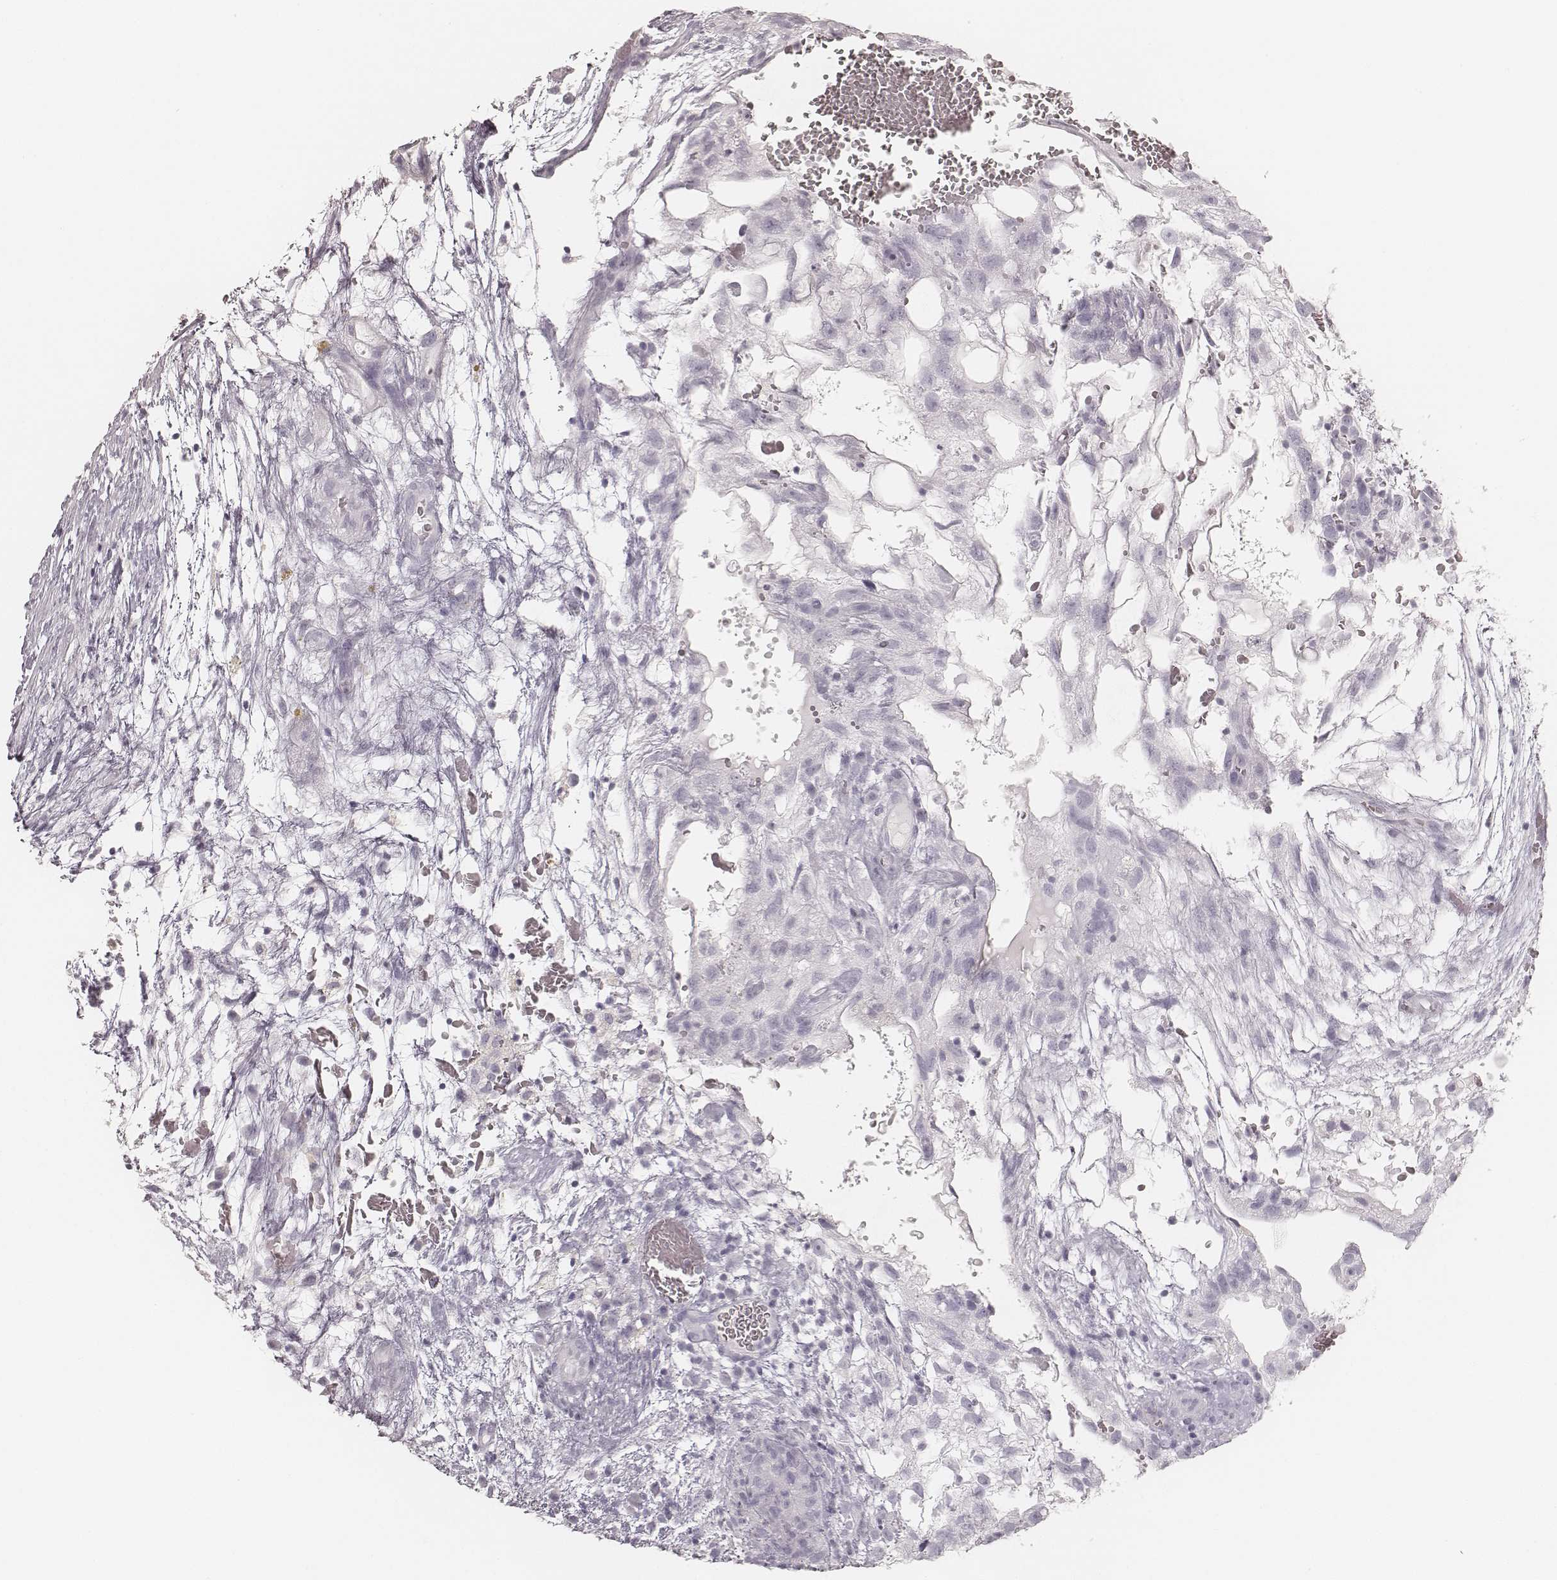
{"staining": {"intensity": "negative", "quantity": "none", "location": "none"}, "tissue": "testis cancer", "cell_type": "Tumor cells", "image_type": "cancer", "snomed": [{"axis": "morphology", "description": "Normal tissue, NOS"}, {"axis": "morphology", "description": "Carcinoma, Embryonal, NOS"}, {"axis": "topography", "description": "Testis"}], "caption": "Immunohistochemistry of testis embryonal carcinoma reveals no staining in tumor cells.", "gene": "KRT72", "patient": {"sex": "male", "age": 32}}